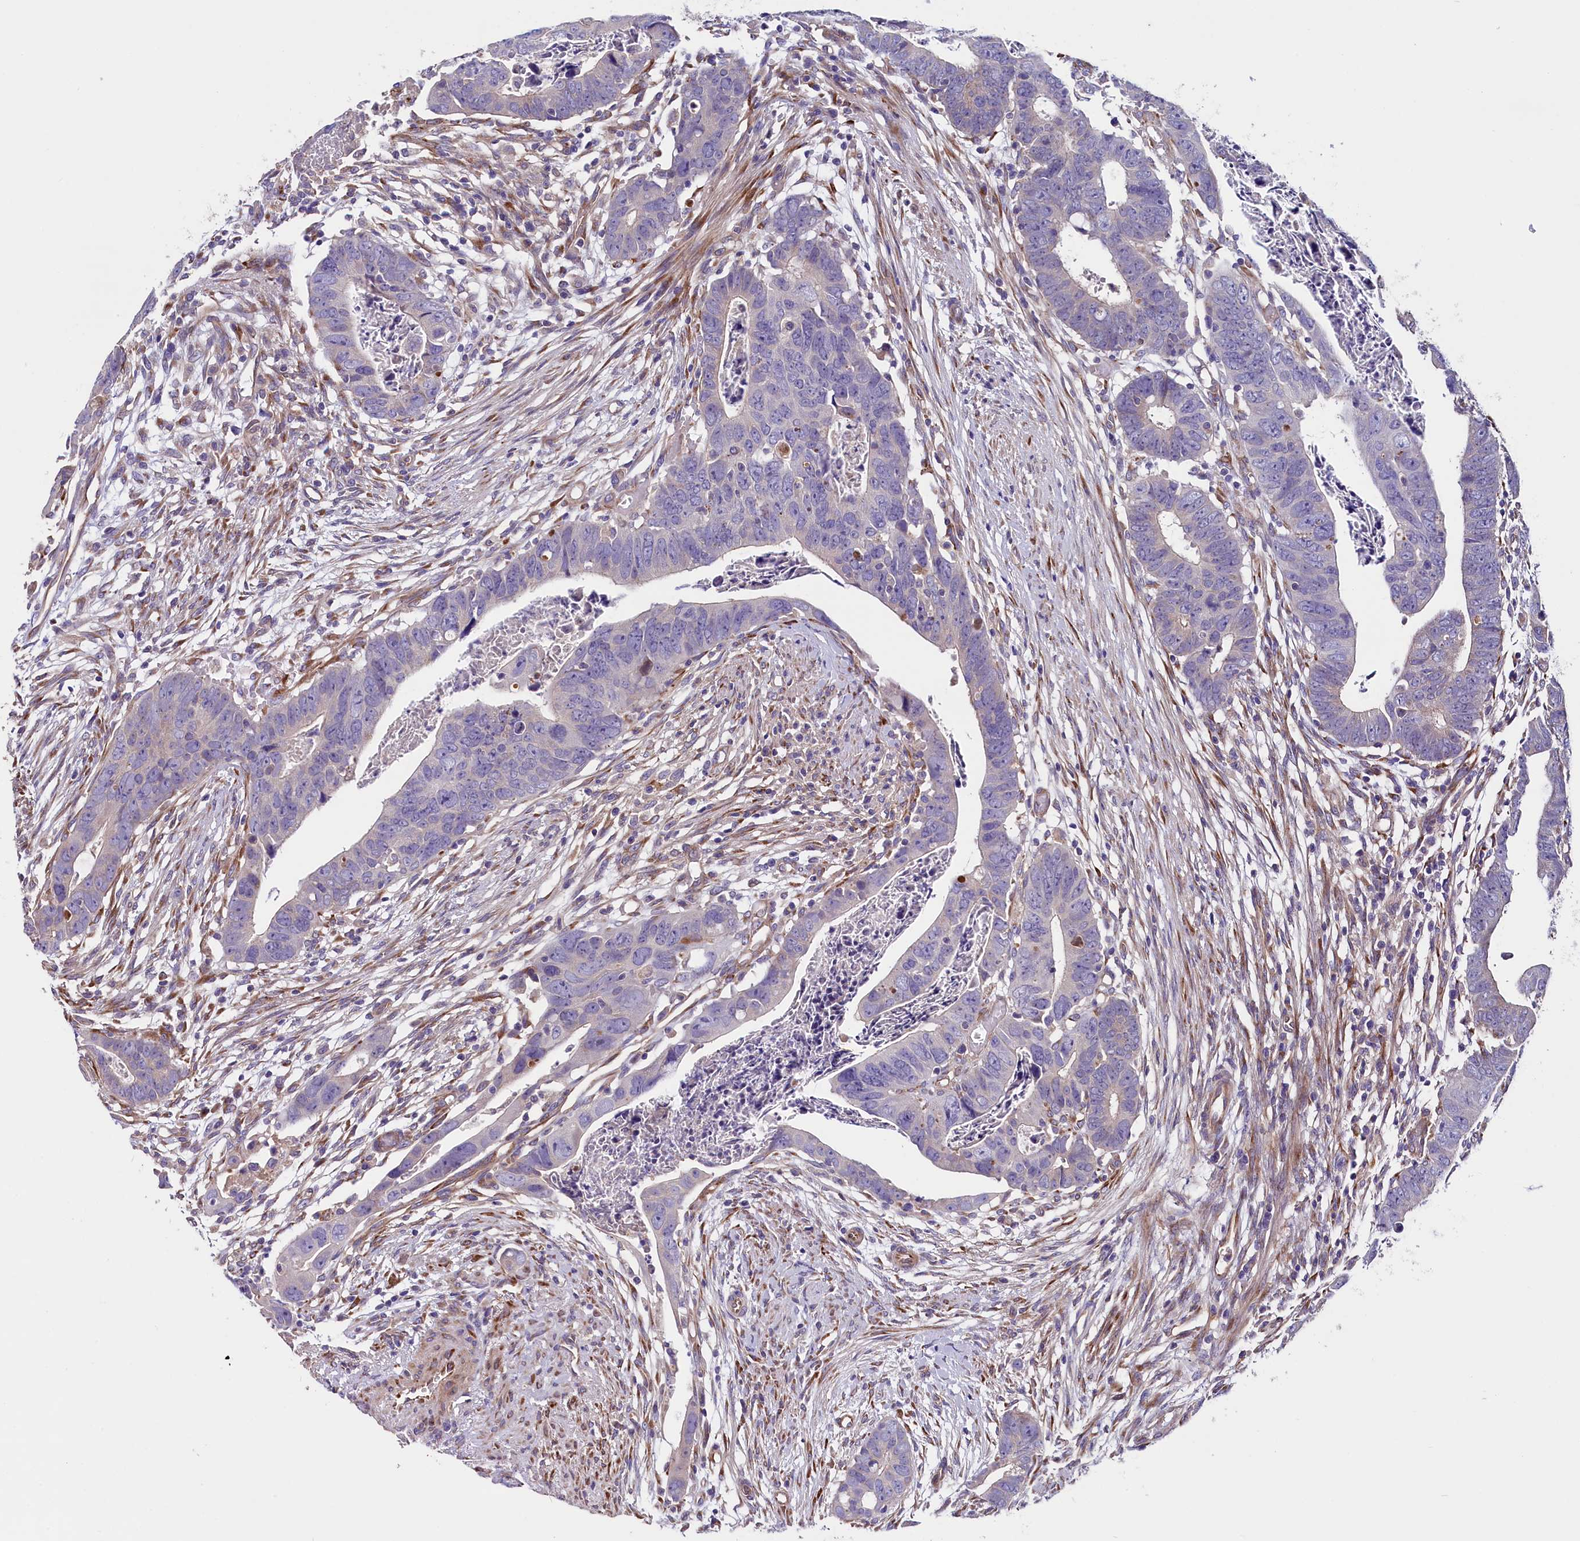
{"staining": {"intensity": "negative", "quantity": "none", "location": "none"}, "tissue": "colorectal cancer", "cell_type": "Tumor cells", "image_type": "cancer", "snomed": [{"axis": "morphology", "description": "Adenocarcinoma, NOS"}, {"axis": "topography", "description": "Rectum"}], "caption": "IHC of colorectal cancer shows no staining in tumor cells. Nuclei are stained in blue.", "gene": "GPR108", "patient": {"sex": "female", "age": 65}}